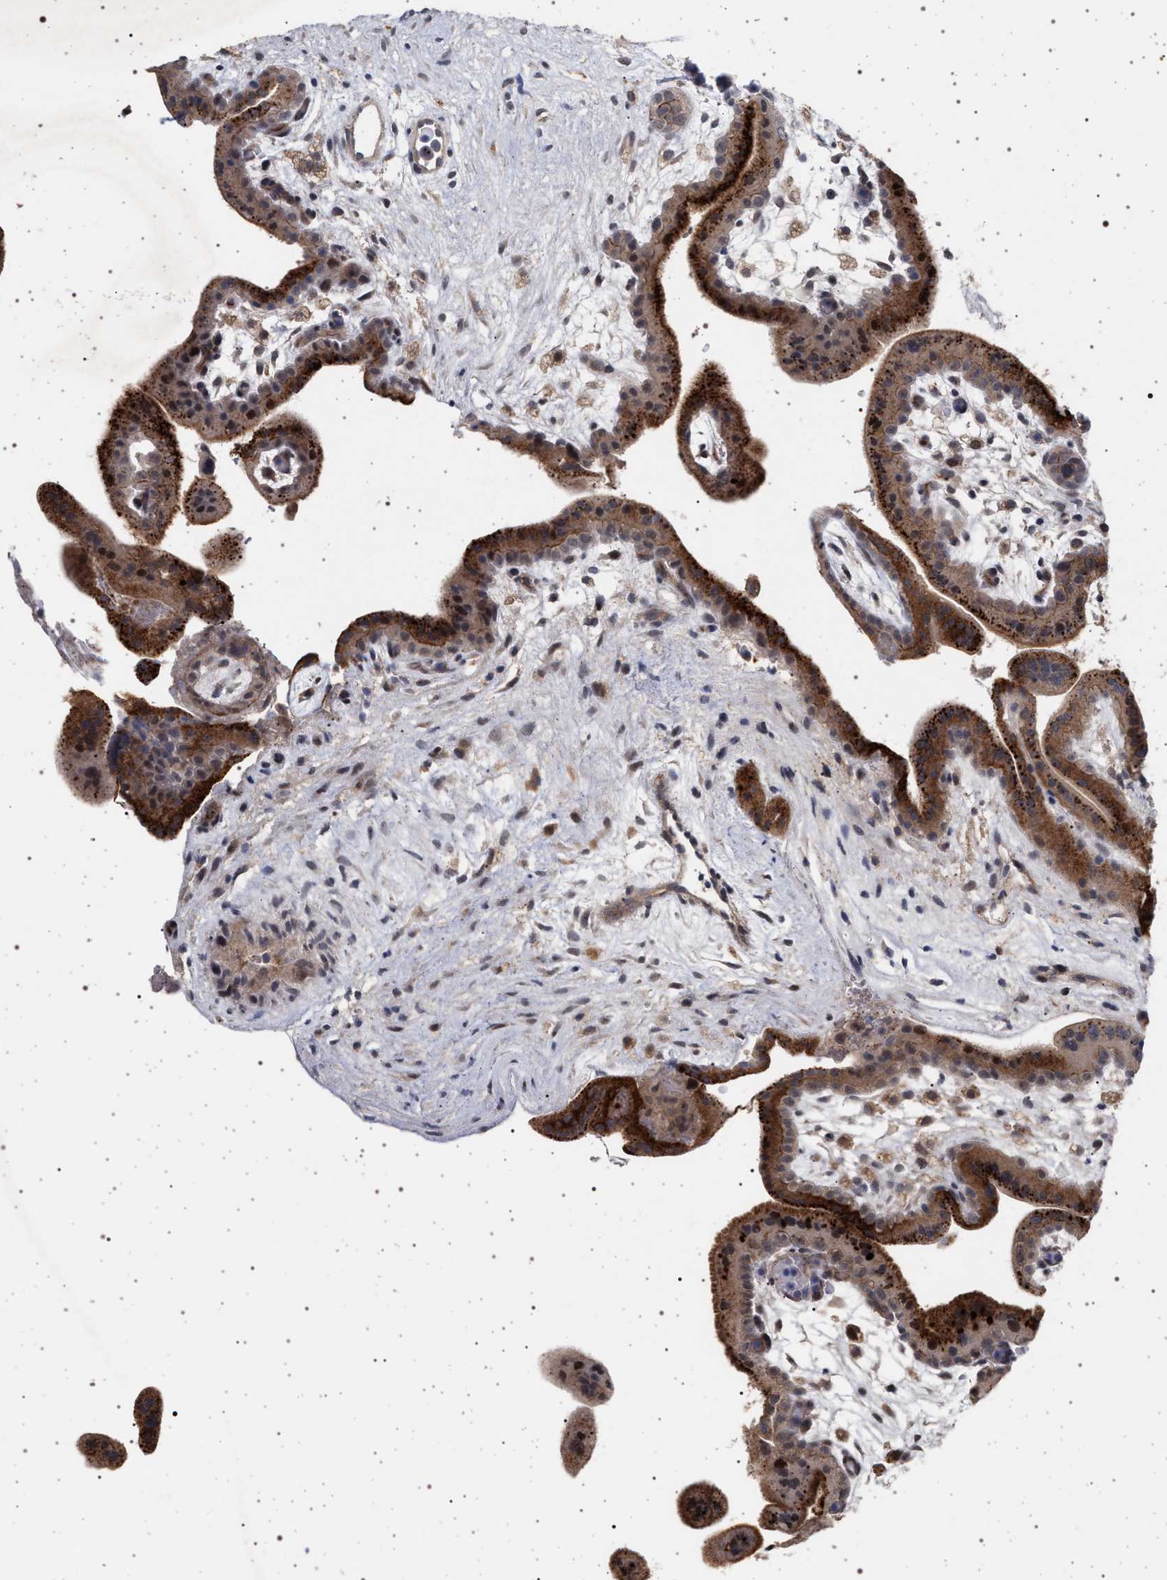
{"staining": {"intensity": "weak", "quantity": "25%-75%", "location": "cytoplasmic/membranous,nuclear"}, "tissue": "placenta", "cell_type": "Decidual cells", "image_type": "normal", "snomed": [{"axis": "morphology", "description": "Normal tissue, NOS"}, {"axis": "topography", "description": "Placenta"}], "caption": "This image reveals IHC staining of benign placenta, with low weak cytoplasmic/membranous,nuclear staining in about 25%-75% of decidual cells.", "gene": "RBM48", "patient": {"sex": "female", "age": 35}}